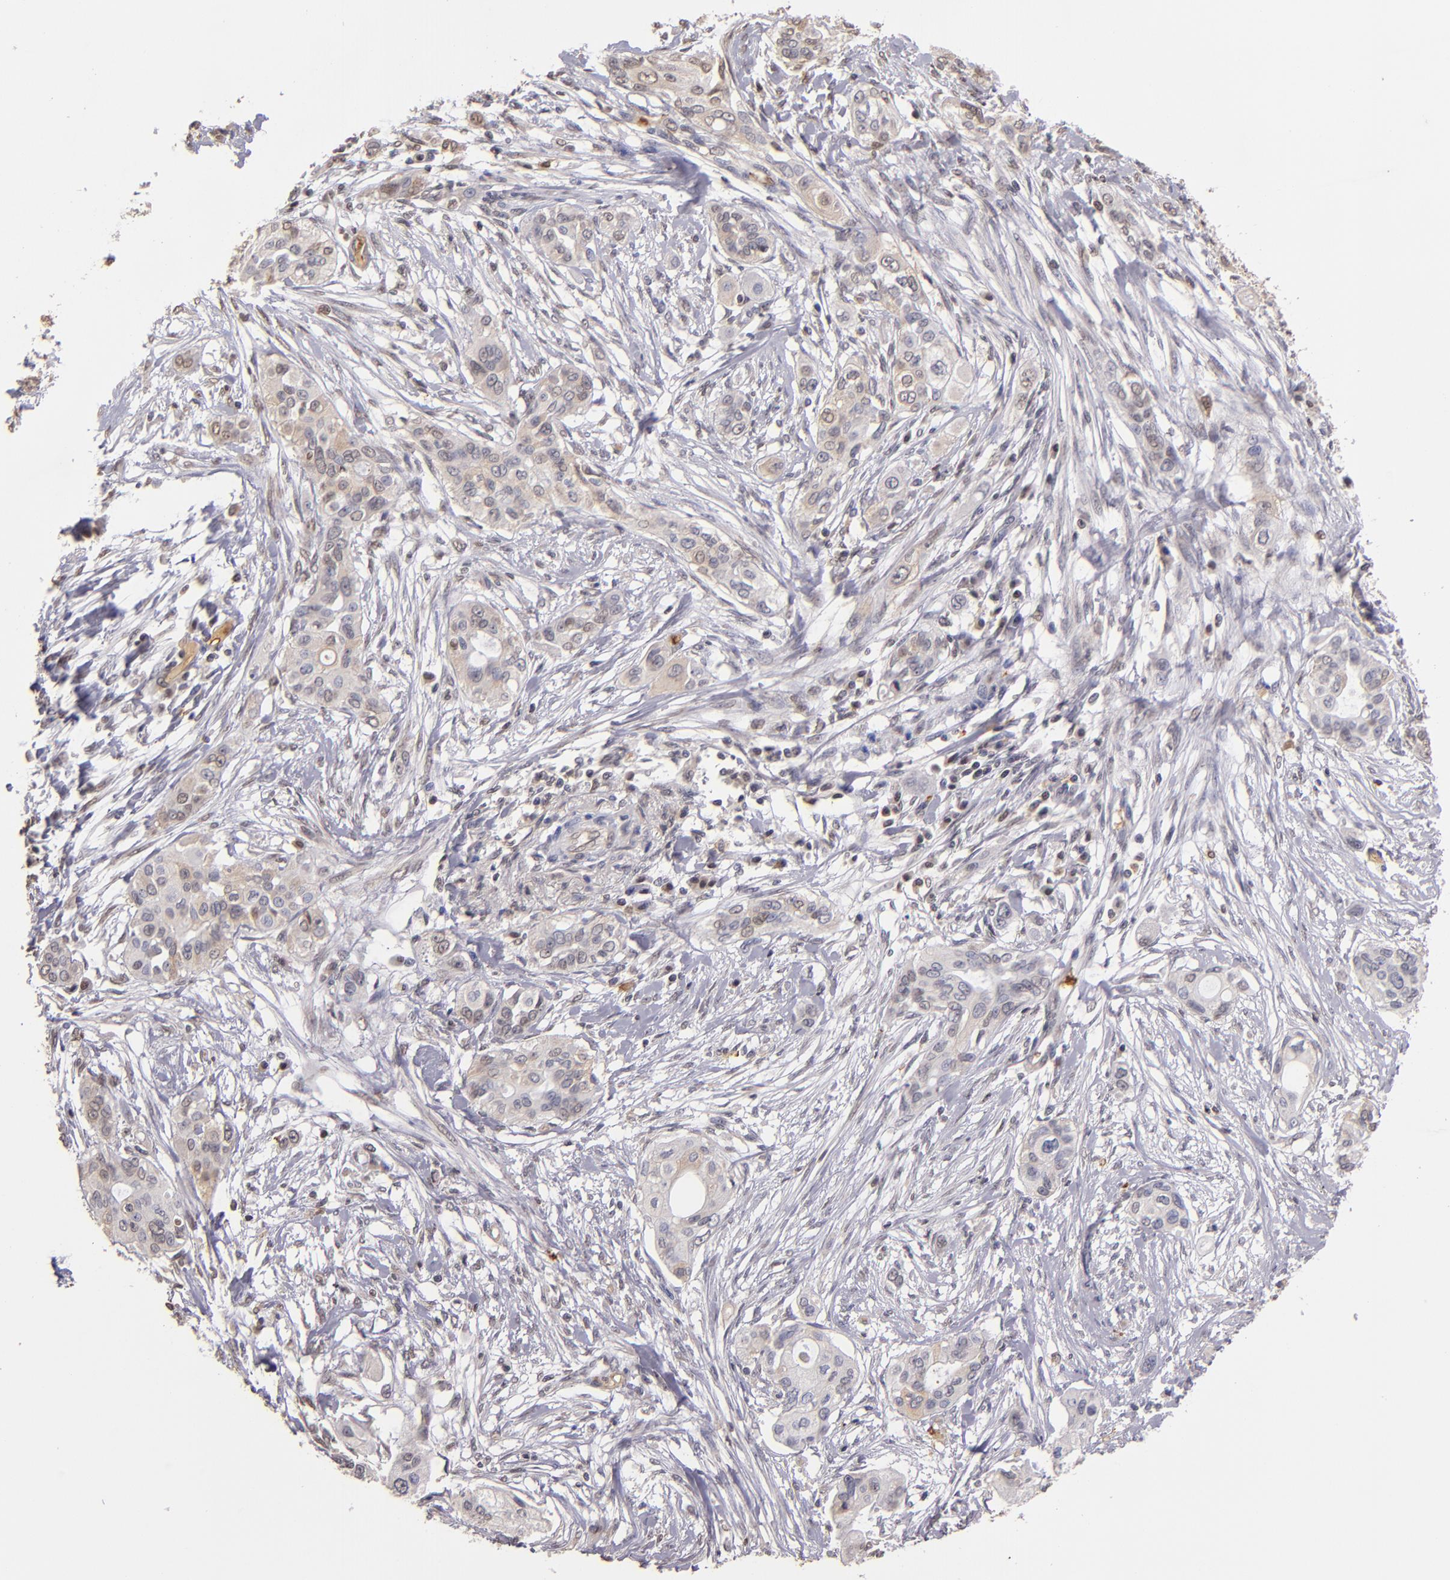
{"staining": {"intensity": "weak", "quantity": ">75%", "location": "cytoplasmic/membranous"}, "tissue": "pancreatic cancer", "cell_type": "Tumor cells", "image_type": "cancer", "snomed": [{"axis": "morphology", "description": "Adenocarcinoma, NOS"}, {"axis": "topography", "description": "Pancreas"}], "caption": "Human adenocarcinoma (pancreatic) stained with a protein marker demonstrates weak staining in tumor cells.", "gene": "SERPINC1", "patient": {"sex": "female", "age": 60}}